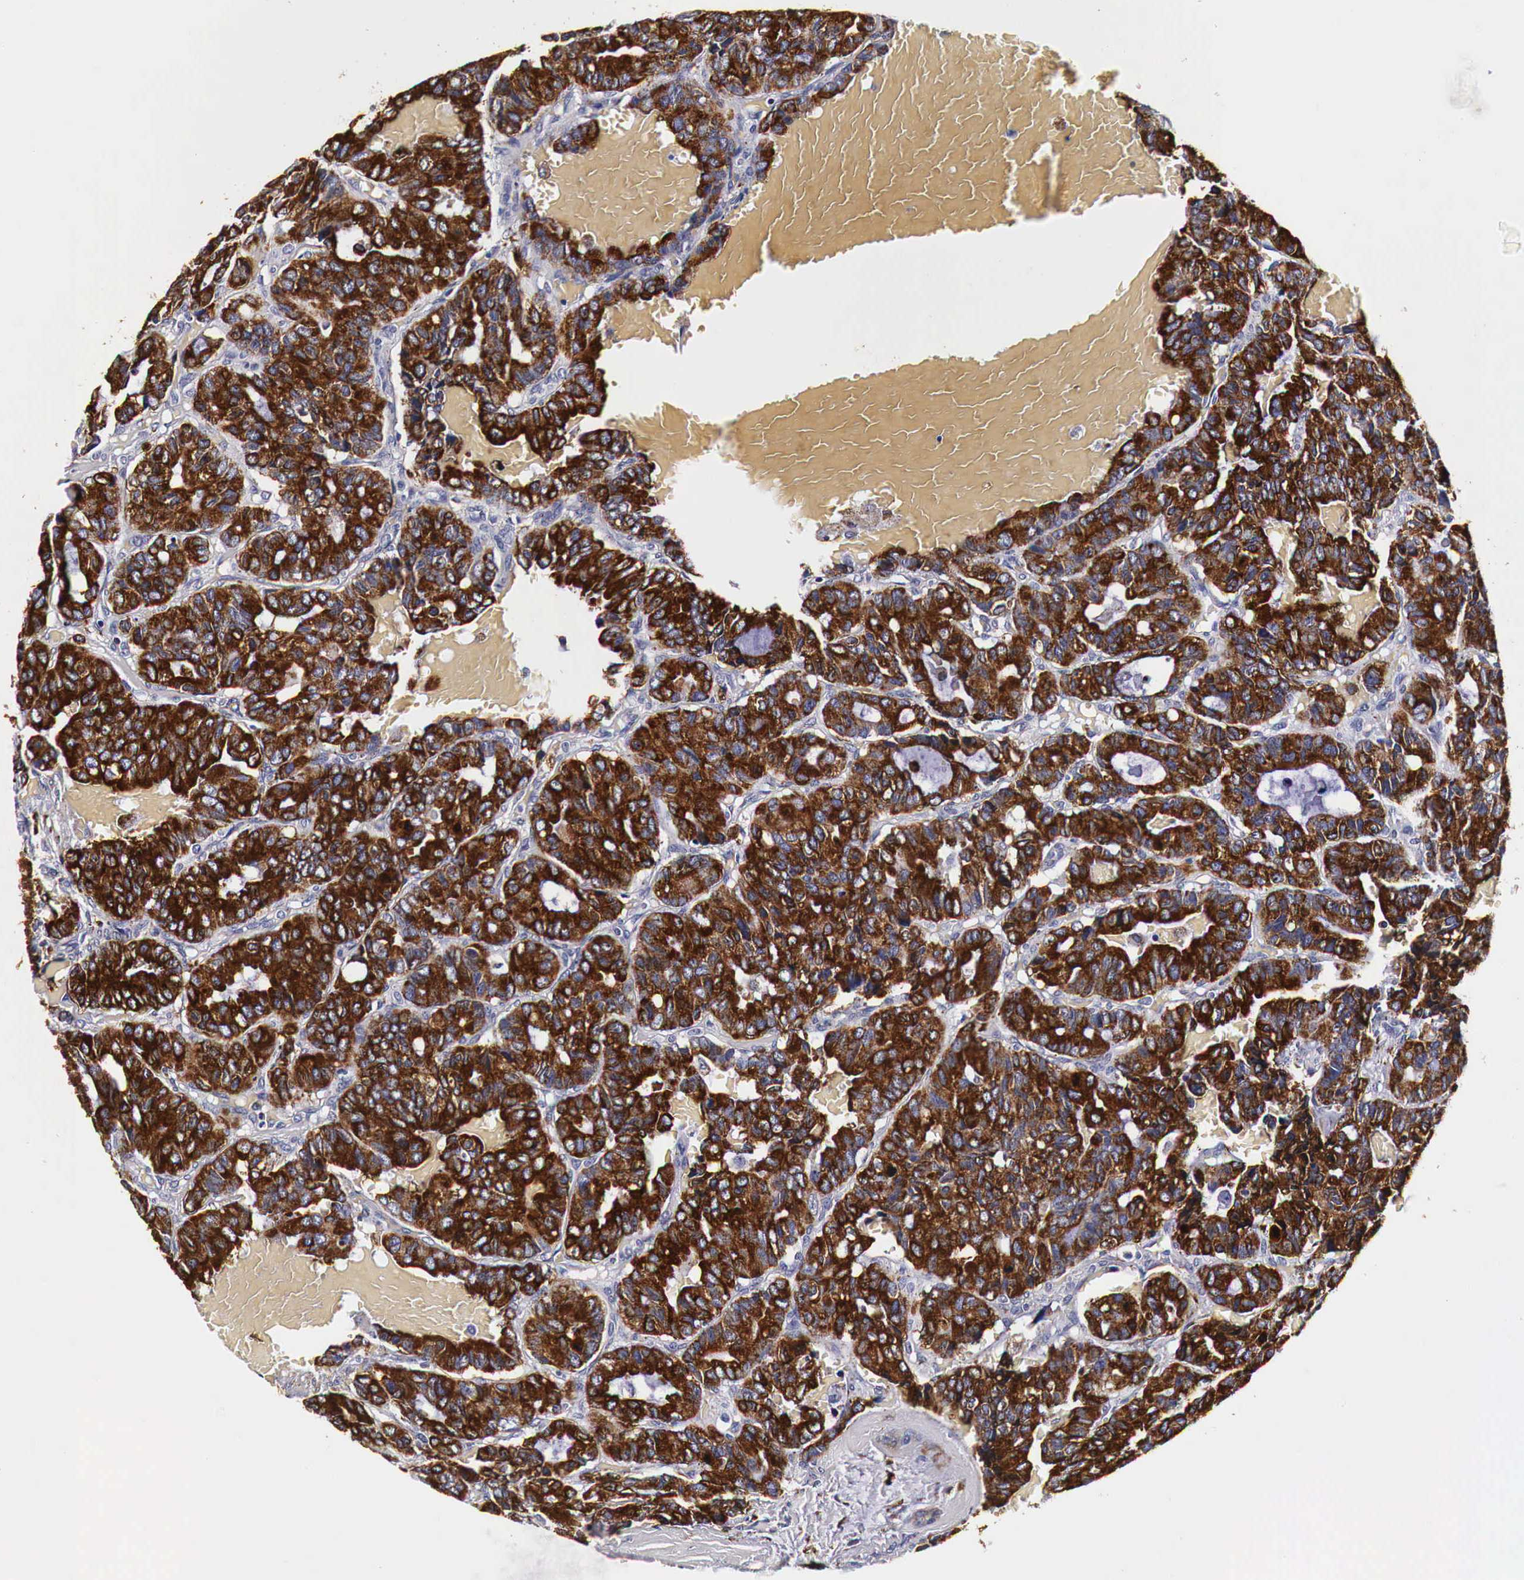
{"staining": {"intensity": "strong", "quantity": ">75%", "location": "cytoplasmic/membranous"}, "tissue": "breast cancer", "cell_type": "Tumor cells", "image_type": "cancer", "snomed": [{"axis": "morphology", "description": "Duct carcinoma"}, {"axis": "topography", "description": "Breast"}], "caption": "This is a photomicrograph of immunohistochemistry staining of breast invasive ductal carcinoma, which shows strong positivity in the cytoplasmic/membranous of tumor cells.", "gene": "CKAP4", "patient": {"sex": "female", "age": 69}}